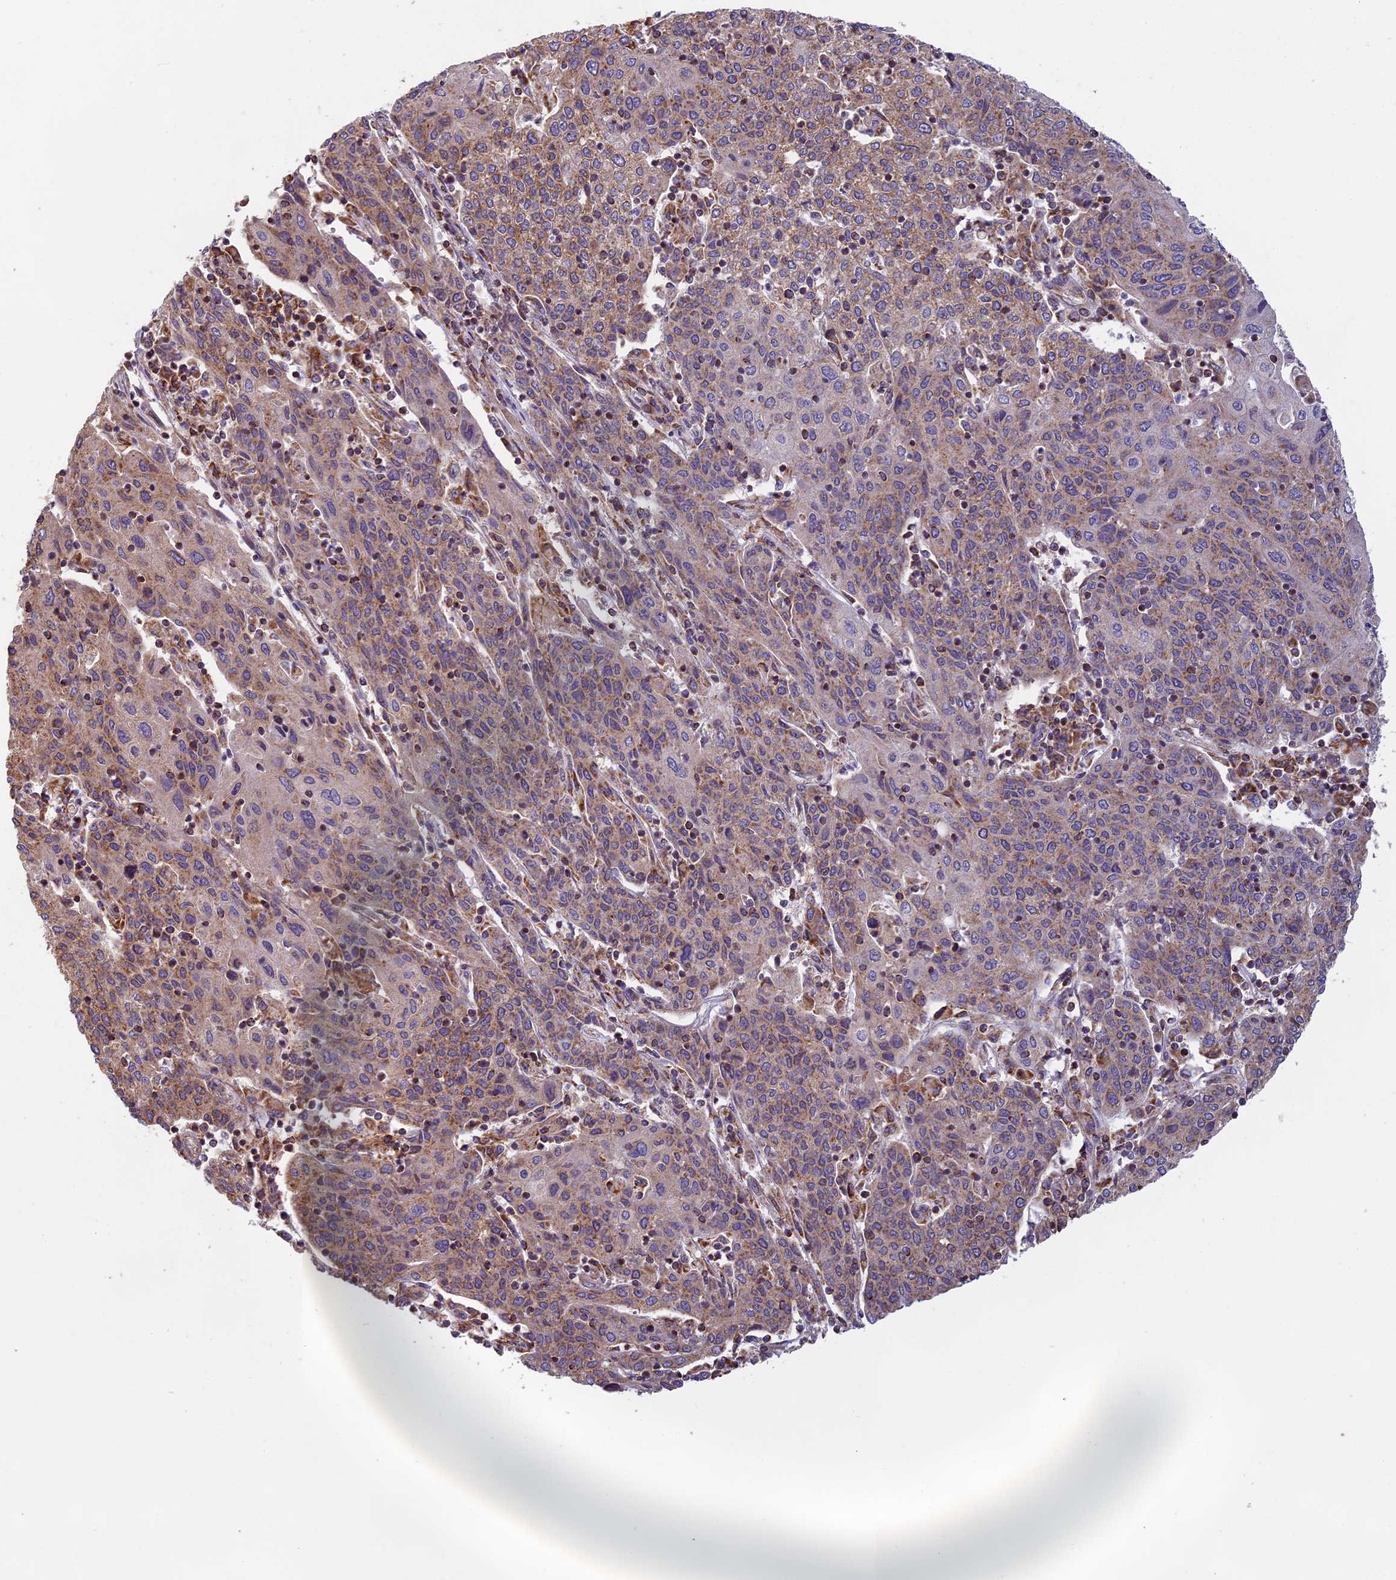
{"staining": {"intensity": "weak", "quantity": "25%-75%", "location": "cytoplasmic/membranous"}, "tissue": "cervical cancer", "cell_type": "Tumor cells", "image_type": "cancer", "snomed": [{"axis": "morphology", "description": "Squamous cell carcinoma, NOS"}, {"axis": "topography", "description": "Cervix"}], "caption": "This is a photomicrograph of IHC staining of squamous cell carcinoma (cervical), which shows weak expression in the cytoplasmic/membranous of tumor cells.", "gene": "EDAR", "patient": {"sex": "female", "age": 67}}